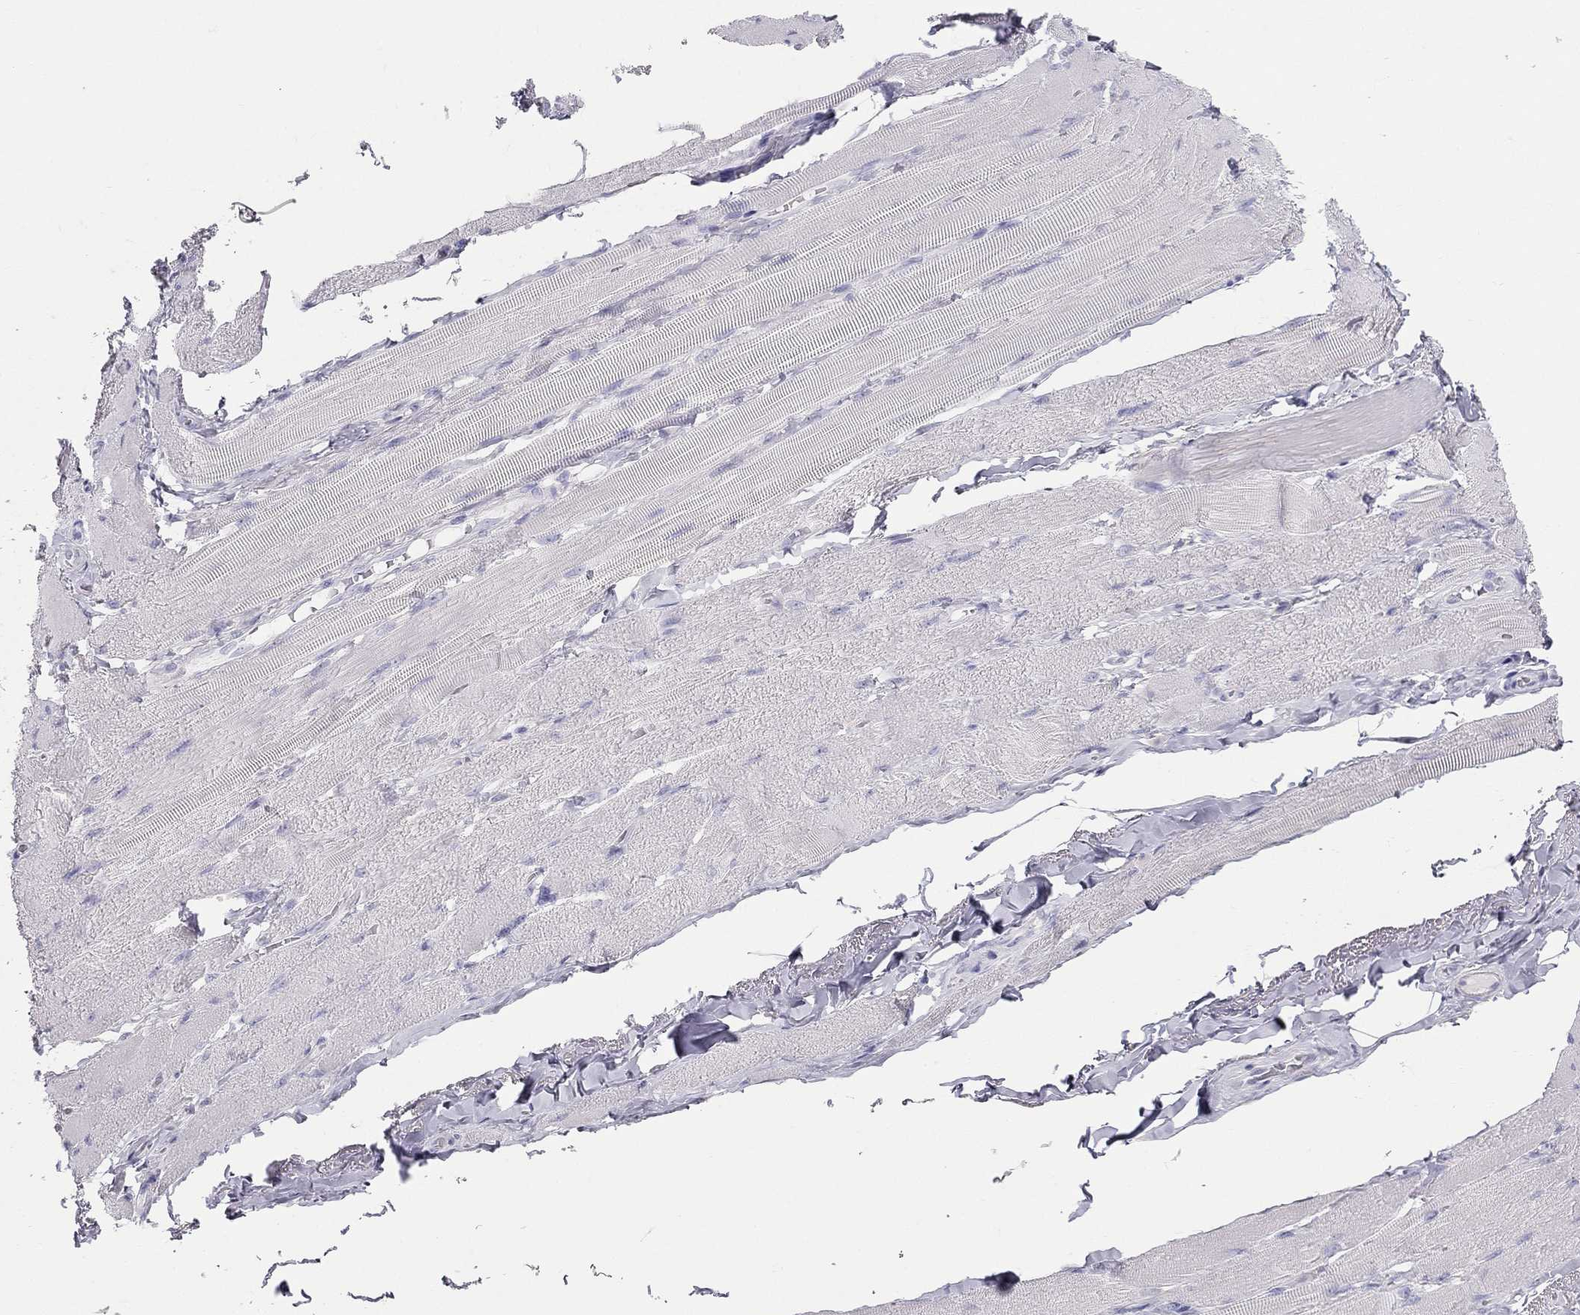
{"staining": {"intensity": "negative", "quantity": "none", "location": "none"}, "tissue": "skeletal muscle", "cell_type": "Myocytes", "image_type": "normal", "snomed": [{"axis": "morphology", "description": "Normal tissue, NOS"}, {"axis": "topography", "description": "Skeletal muscle"}, {"axis": "topography", "description": "Anal"}, {"axis": "topography", "description": "Peripheral nerve tissue"}], "caption": "Immunohistochemistry histopathology image of benign skeletal muscle: skeletal muscle stained with DAB (3,3'-diaminobenzidine) shows no significant protein staining in myocytes. (DAB (3,3'-diaminobenzidine) IHC with hematoxylin counter stain).", "gene": "RFLNA", "patient": {"sex": "male", "age": 53}}